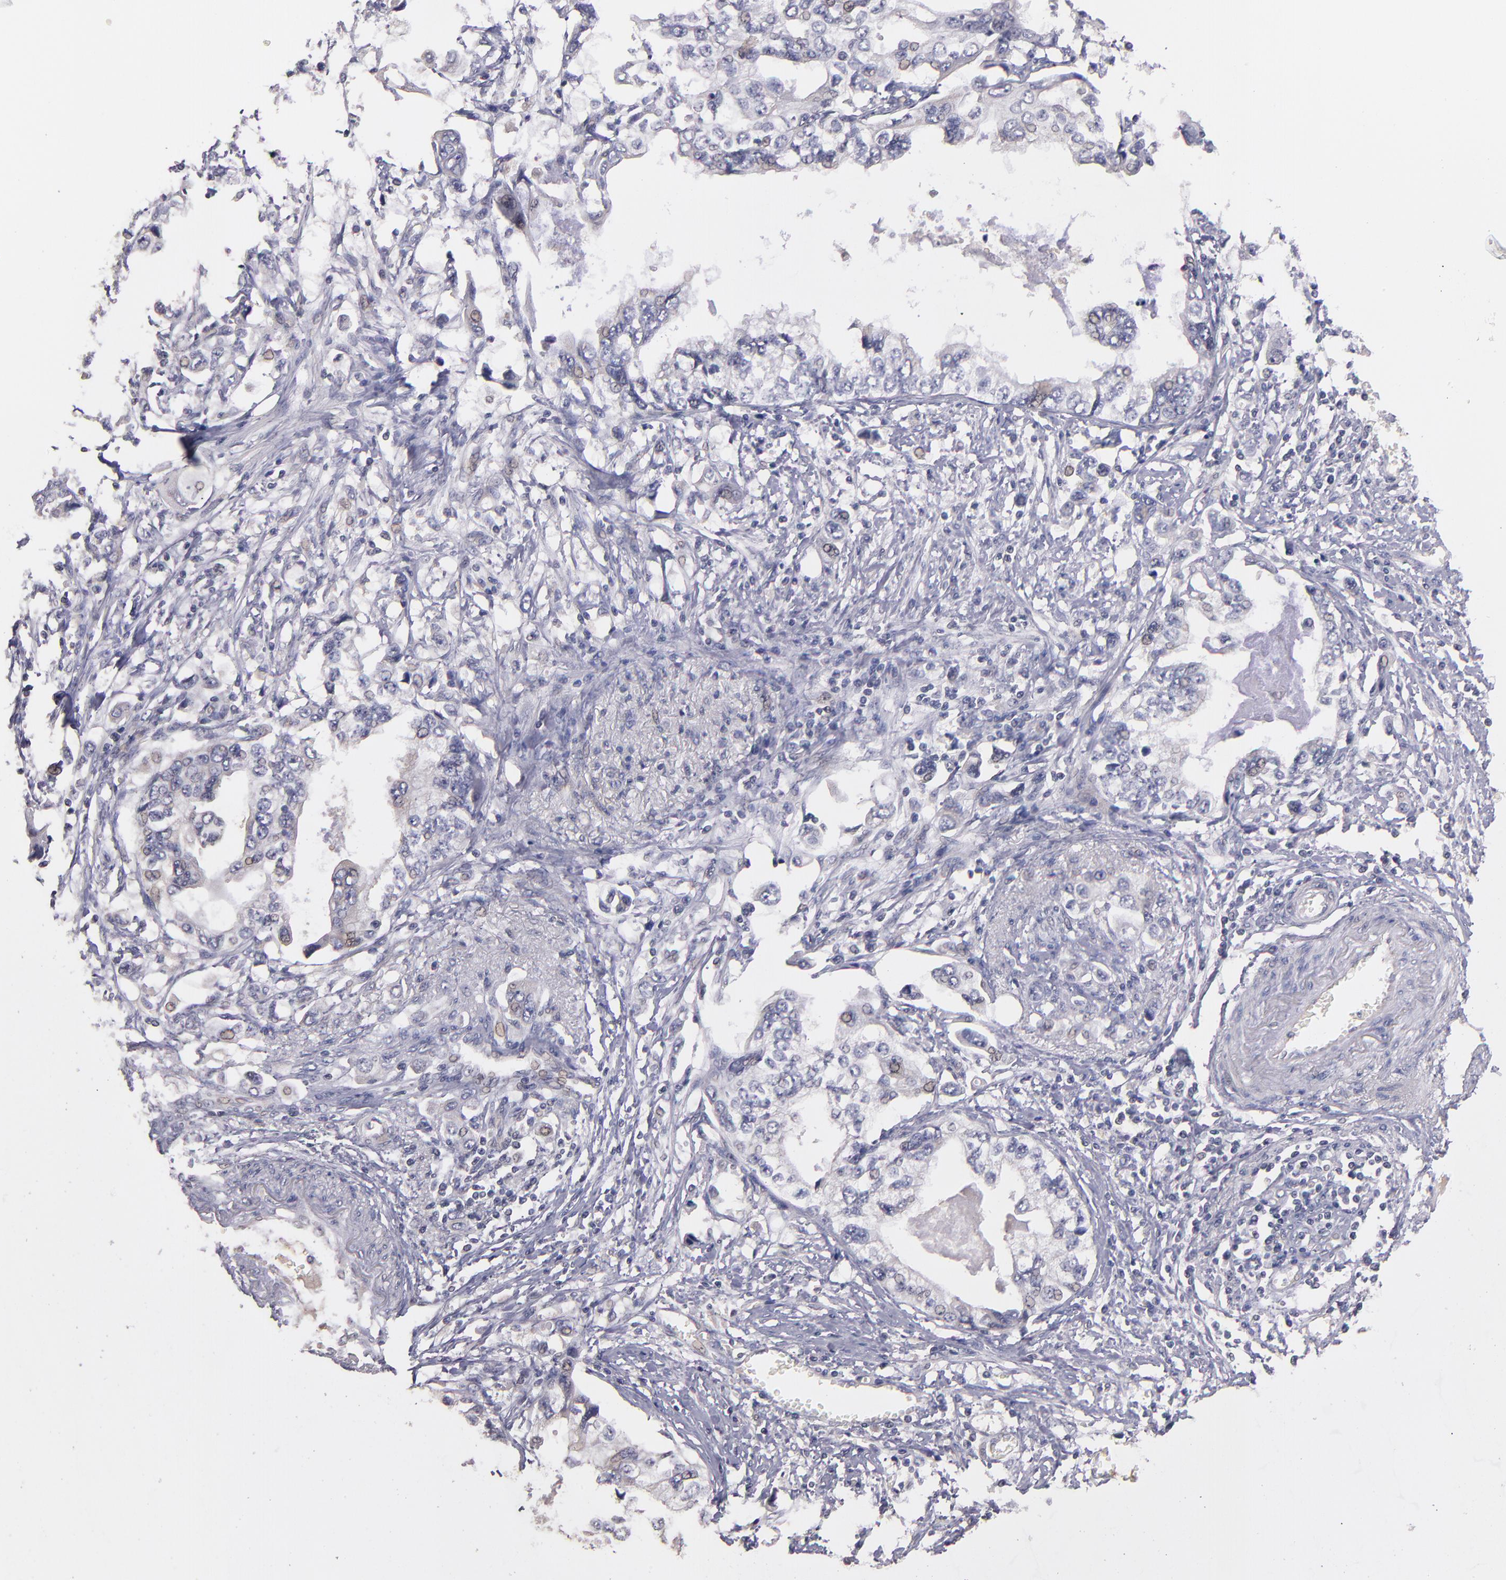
{"staining": {"intensity": "negative", "quantity": "none", "location": "none"}, "tissue": "stomach cancer", "cell_type": "Tumor cells", "image_type": "cancer", "snomed": [{"axis": "morphology", "description": "Adenocarcinoma, NOS"}, {"axis": "topography", "description": "Pancreas"}, {"axis": "topography", "description": "Stomach, upper"}], "caption": "High power microscopy micrograph of an IHC histopathology image of adenocarcinoma (stomach), revealing no significant staining in tumor cells.", "gene": "GNAZ", "patient": {"sex": "male", "age": 77}}